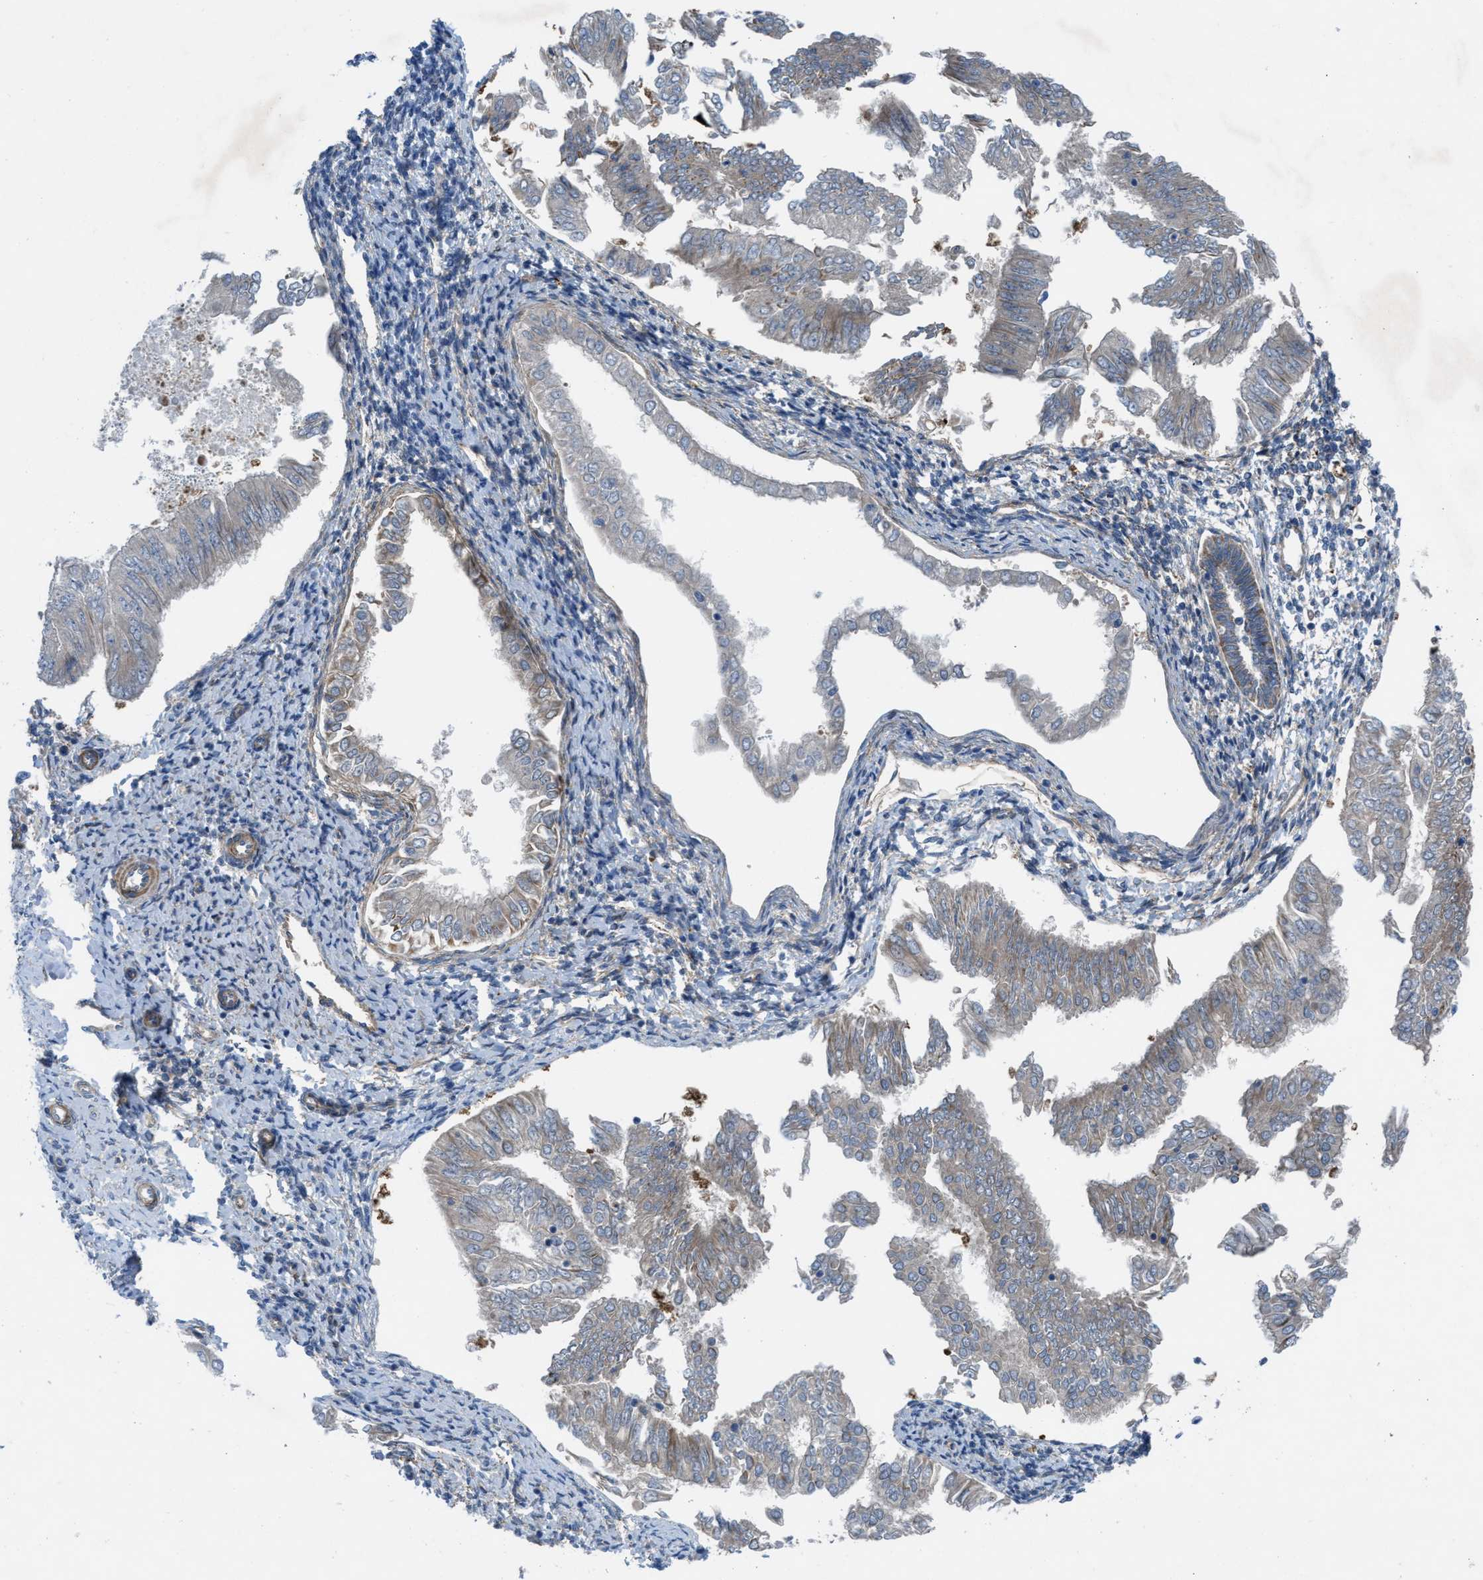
{"staining": {"intensity": "weak", "quantity": "<25%", "location": "cytoplasmic/membranous"}, "tissue": "endometrial cancer", "cell_type": "Tumor cells", "image_type": "cancer", "snomed": [{"axis": "morphology", "description": "Adenocarcinoma, NOS"}, {"axis": "topography", "description": "Endometrium"}], "caption": "An IHC image of adenocarcinoma (endometrial) is shown. There is no staining in tumor cells of adenocarcinoma (endometrial).", "gene": "SLC6A9", "patient": {"sex": "female", "age": 53}}